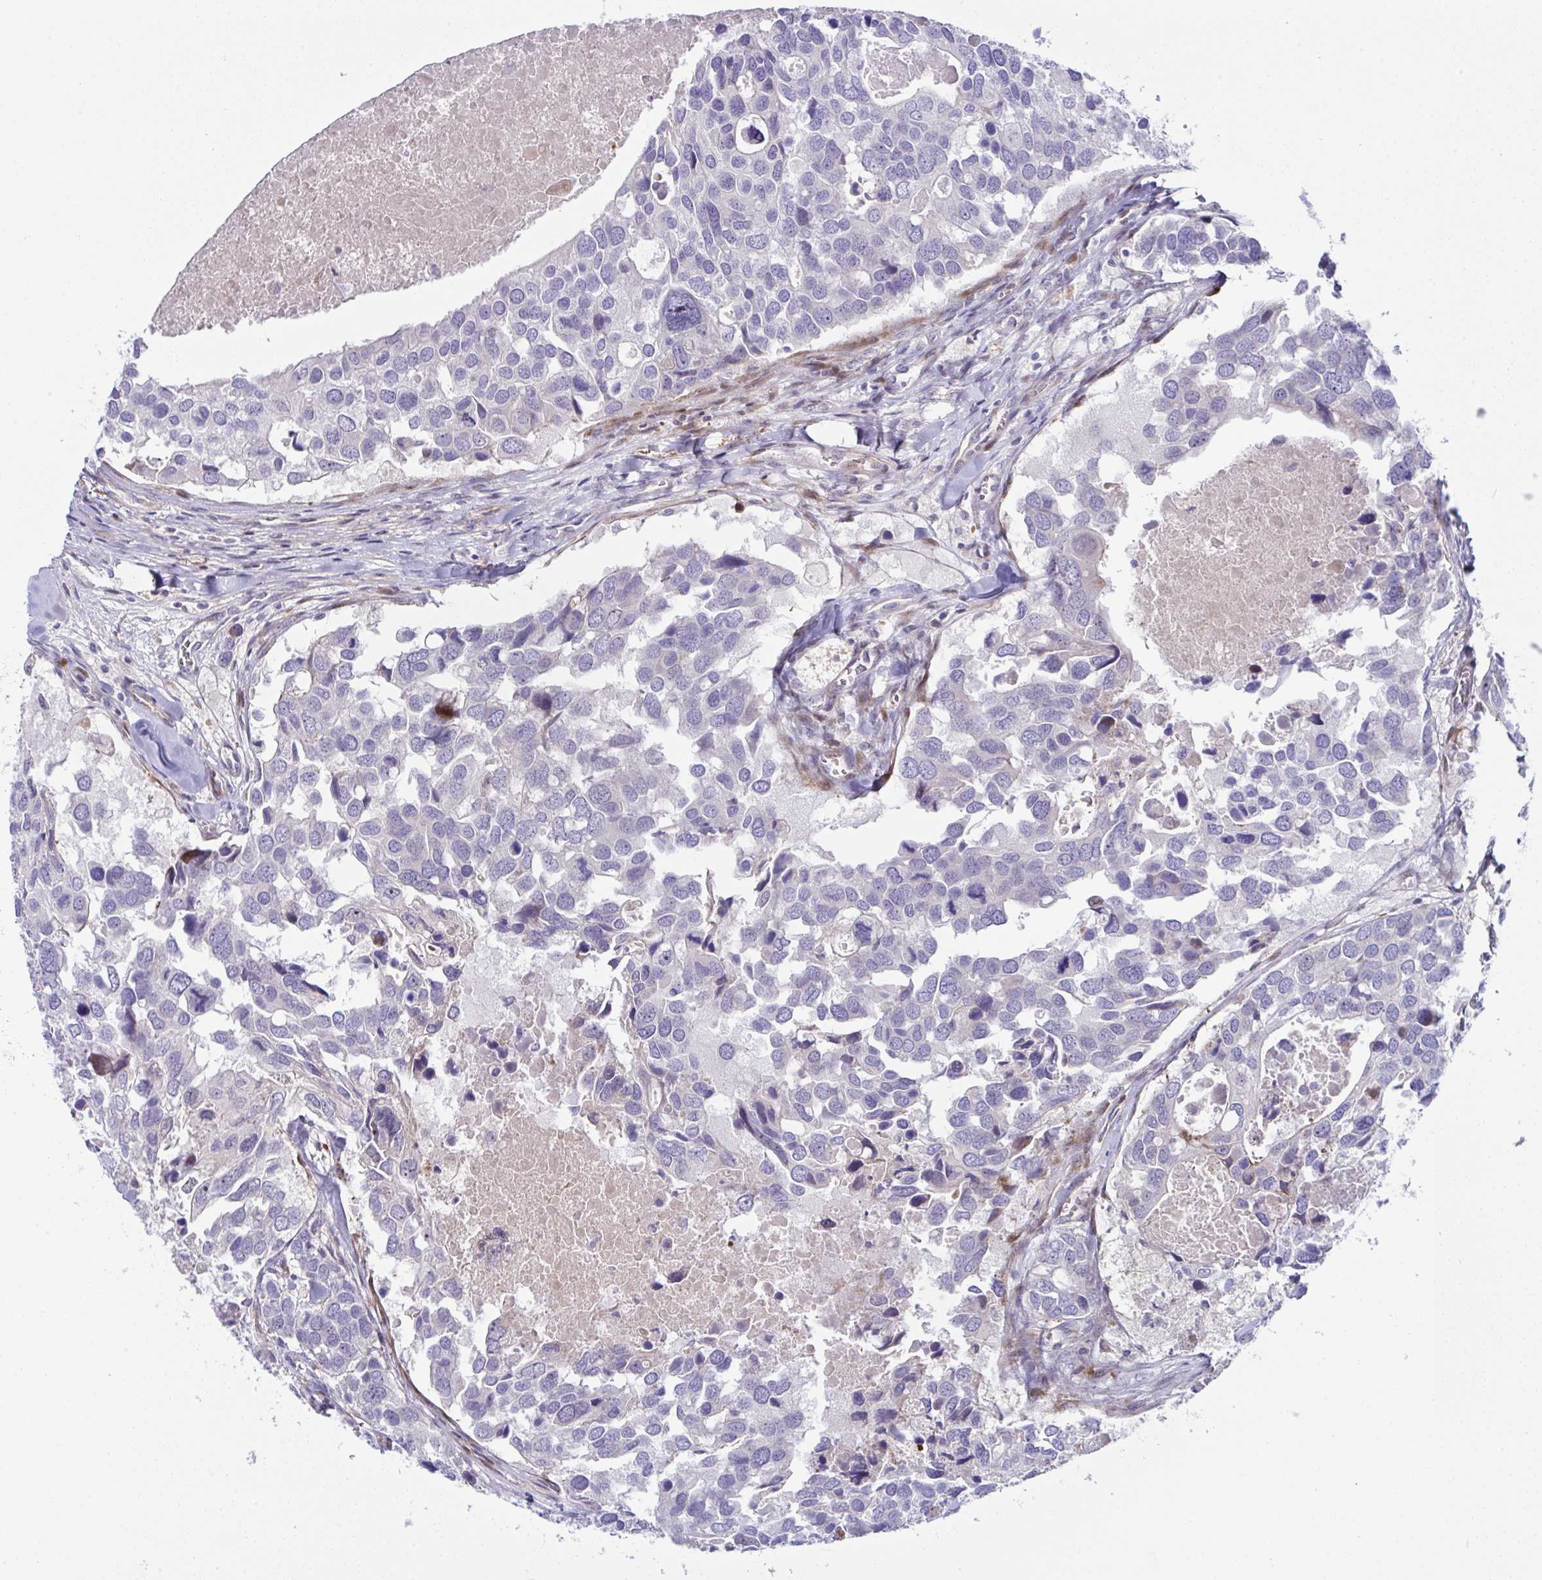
{"staining": {"intensity": "negative", "quantity": "none", "location": "none"}, "tissue": "breast cancer", "cell_type": "Tumor cells", "image_type": "cancer", "snomed": [{"axis": "morphology", "description": "Duct carcinoma"}, {"axis": "topography", "description": "Breast"}], "caption": "A photomicrograph of breast cancer (intraductal carcinoma) stained for a protein demonstrates no brown staining in tumor cells.", "gene": "ZNF713", "patient": {"sex": "female", "age": 83}}